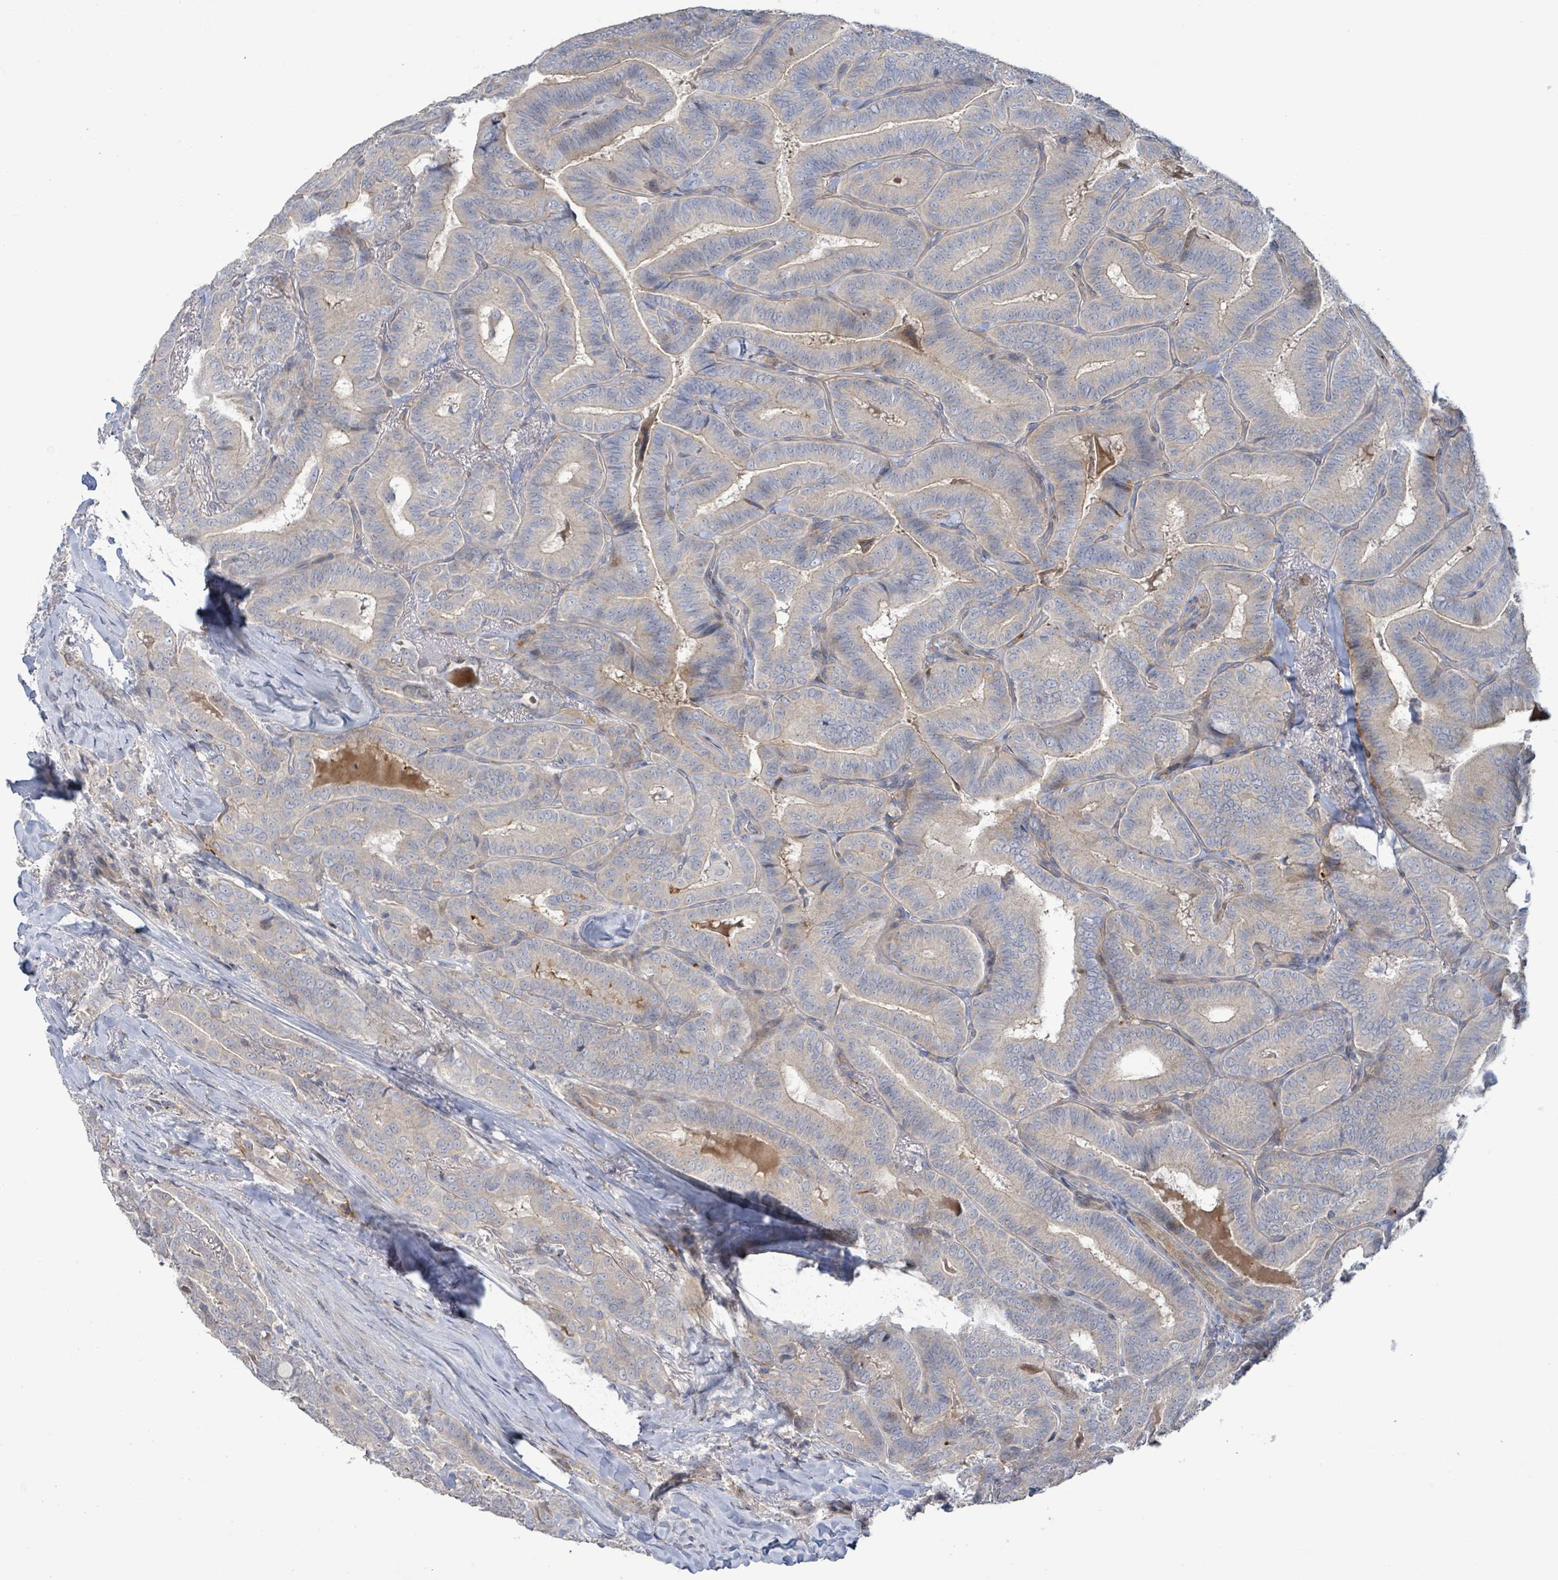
{"staining": {"intensity": "negative", "quantity": "none", "location": "none"}, "tissue": "thyroid cancer", "cell_type": "Tumor cells", "image_type": "cancer", "snomed": [{"axis": "morphology", "description": "Papillary adenocarcinoma, NOS"}, {"axis": "topography", "description": "Thyroid gland"}], "caption": "Thyroid cancer was stained to show a protein in brown. There is no significant positivity in tumor cells.", "gene": "LILRA4", "patient": {"sex": "male", "age": 61}}